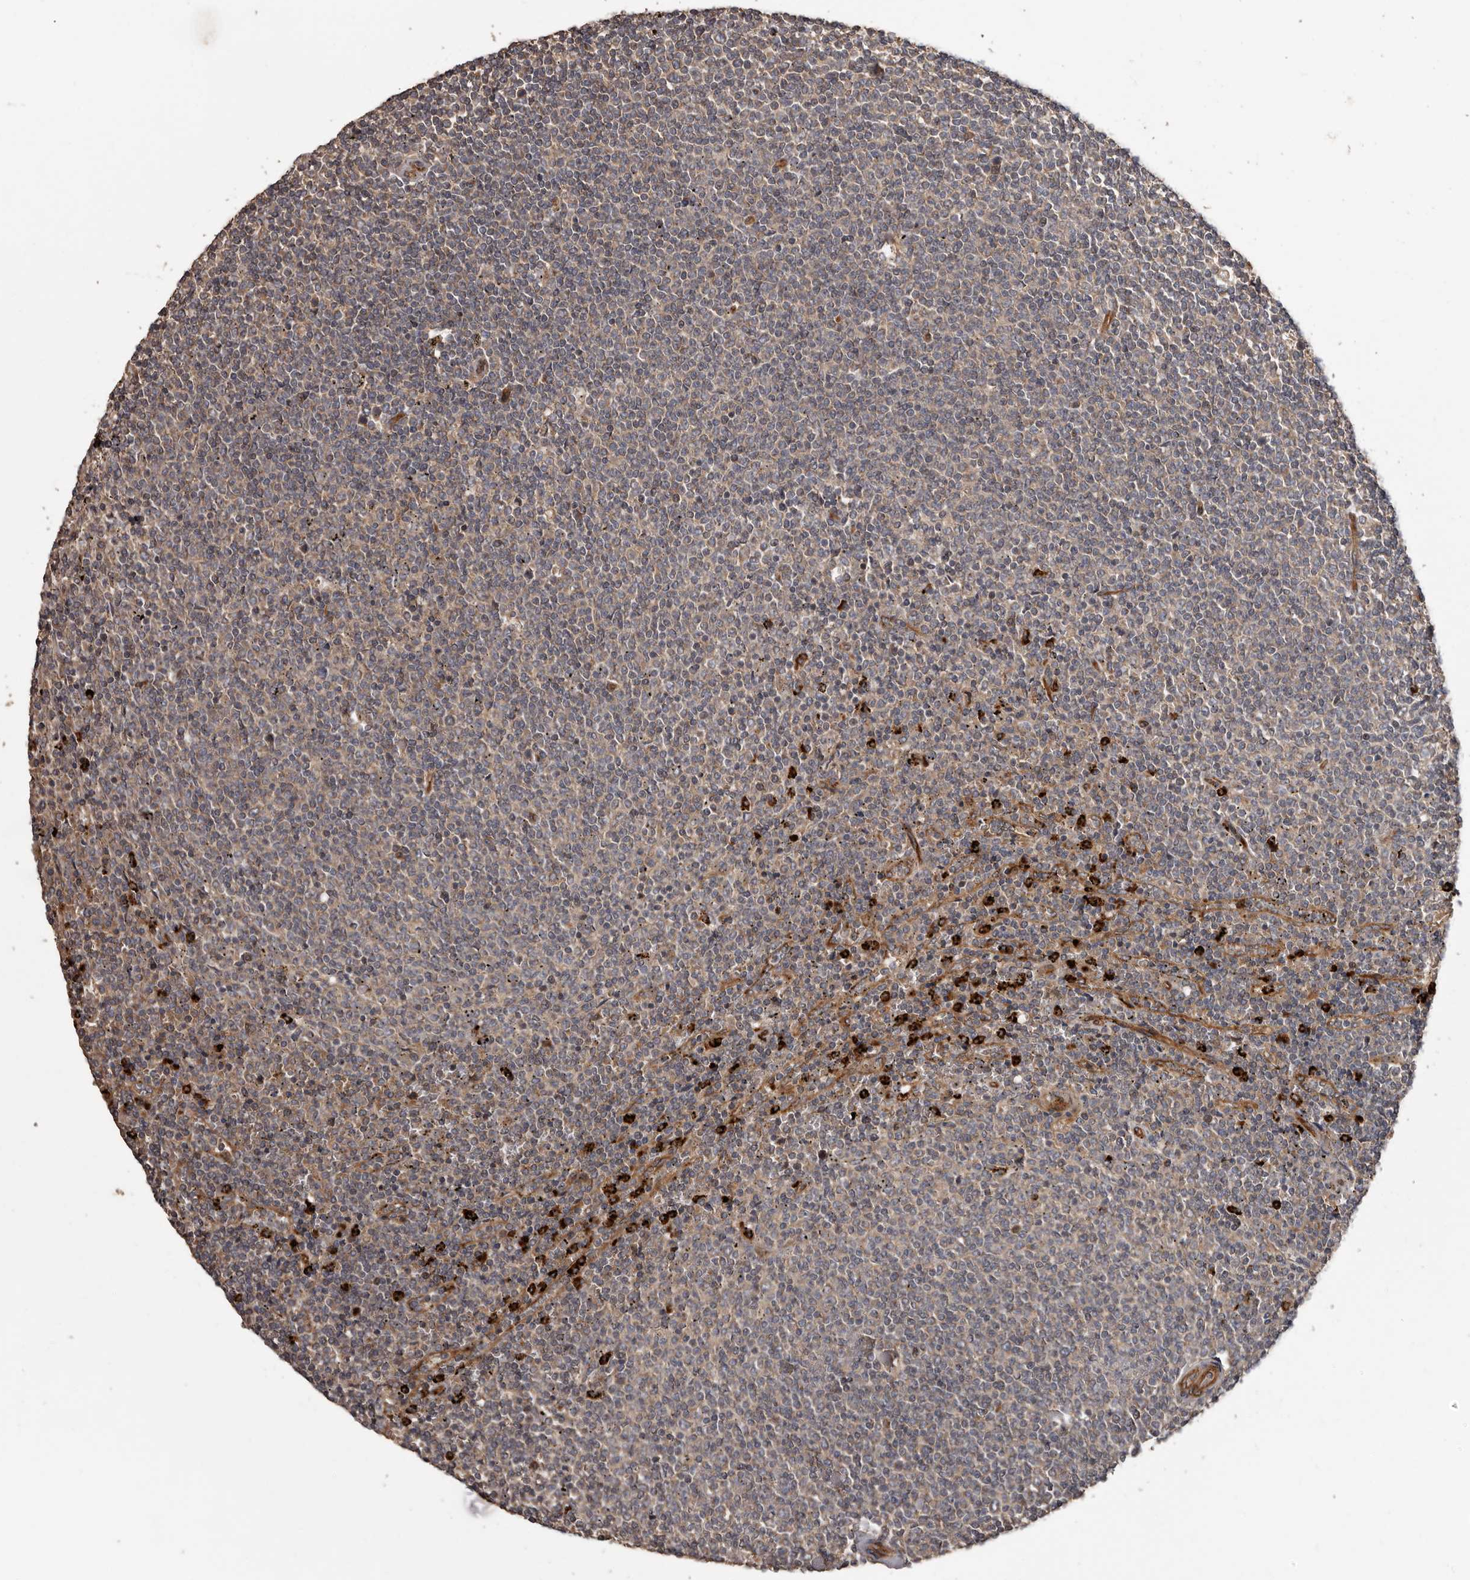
{"staining": {"intensity": "weak", "quantity": "<25%", "location": "cytoplasmic/membranous"}, "tissue": "lymphoma", "cell_type": "Tumor cells", "image_type": "cancer", "snomed": [{"axis": "morphology", "description": "Malignant lymphoma, non-Hodgkin's type, Low grade"}, {"axis": "topography", "description": "Spleen"}], "caption": "This is an IHC image of human lymphoma. There is no staining in tumor cells.", "gene": "ARHGEF5", "patient": {"sex": "female", "age": 50}}